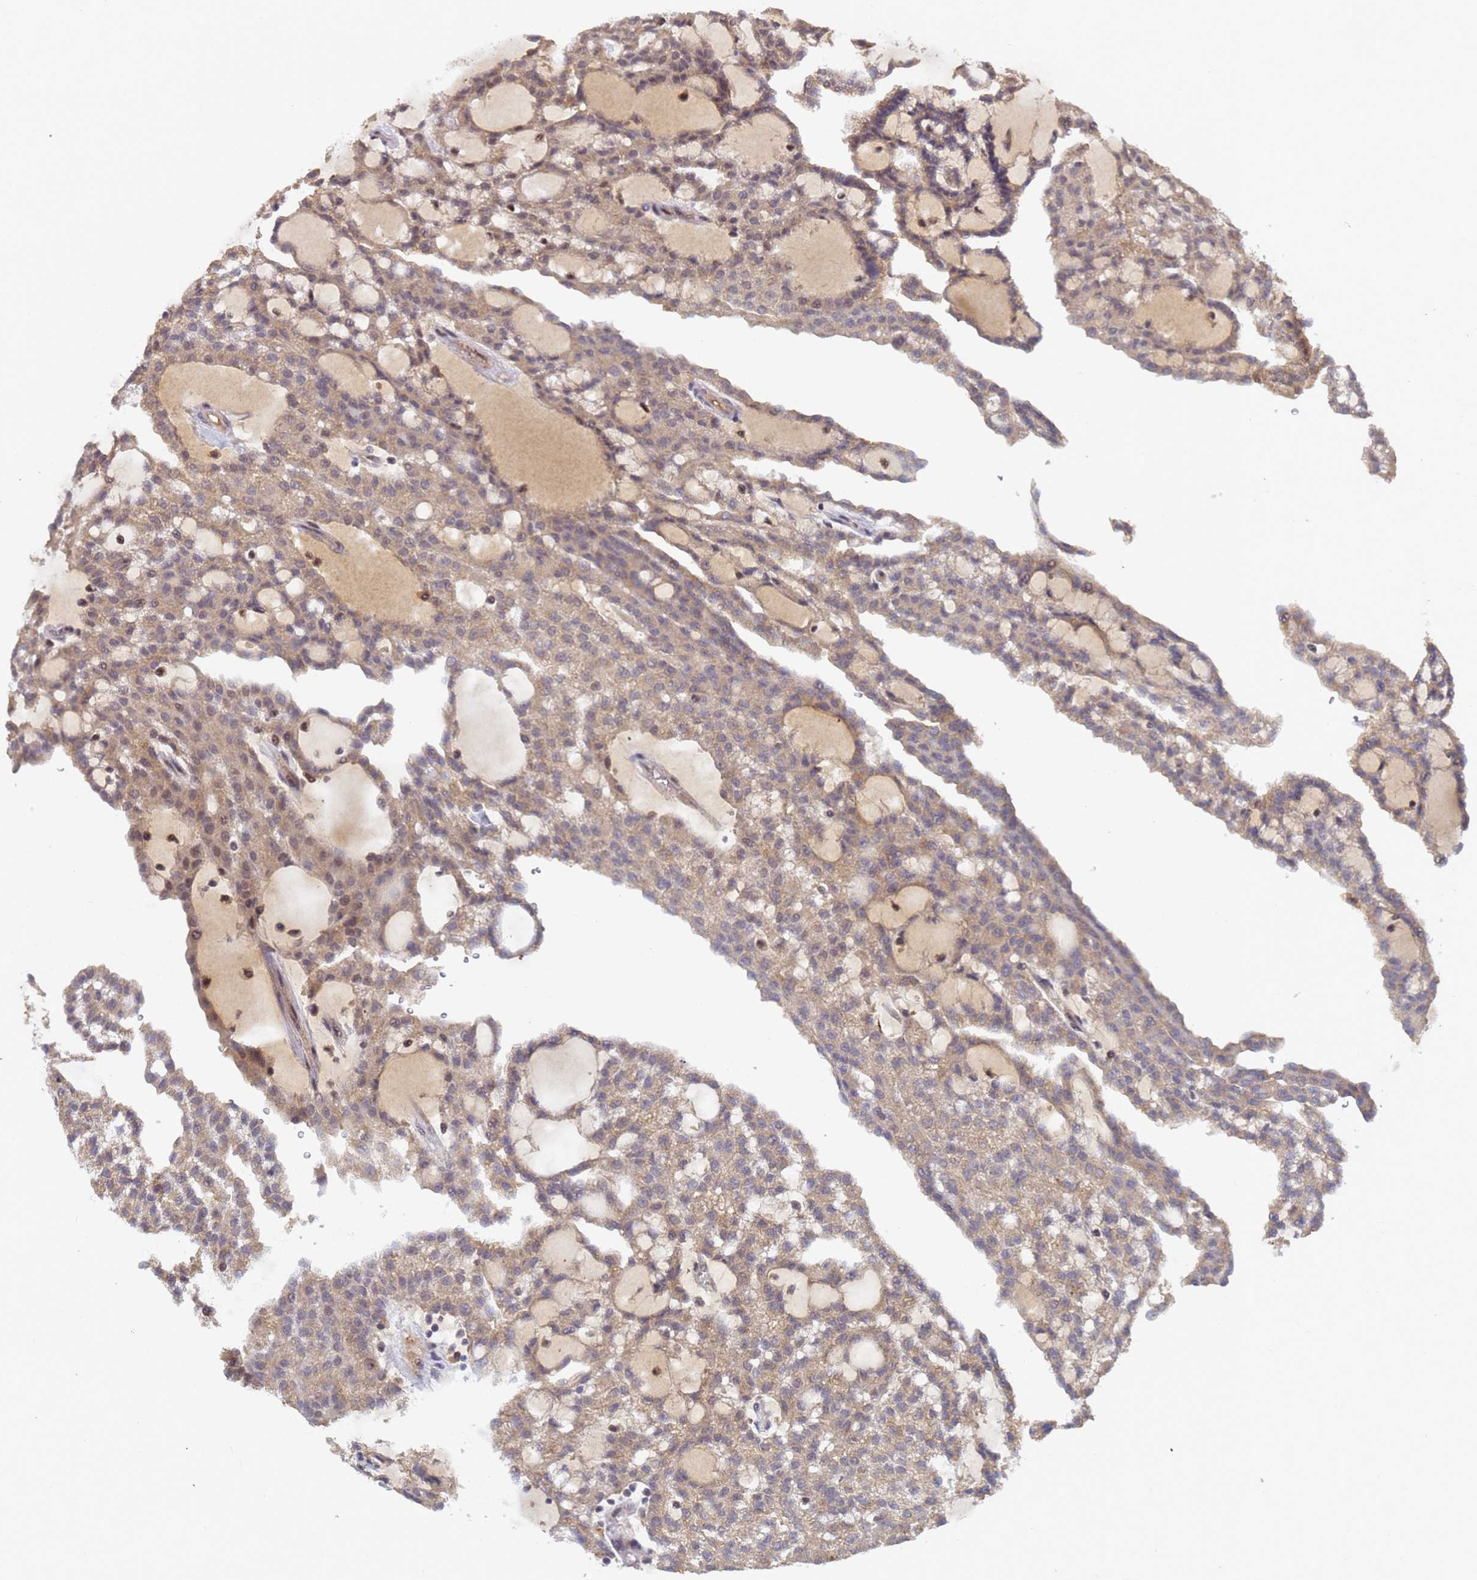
{"staining": {"intensity": "weak", "quantity": ">75%", "location": "cytoplasmic/membranous"}, "tissue": "renal cancer", "cell_type": "Tumor cells", "image_type": "cancer", "snomed": [{"axis": "morphology", "description": "Adenocarcinoma, NOS"}, {"axis": "topography", "description": "Kidney"}], "caption": "Immunohistochemistry staining of renal cancer (adenocarcinoma), which demonstrates low levels of weak cytoplasmic/membranous staining in about >75% of tumor cells indicating weak cytoplasmic/membranous protein positivity. The staining was performed using DAB (brown) for protein detection and nuclei were counterstained in hematoxylin (blue).", "gene": "SECISBP2", "patient": {"sex": "male", "age": 63}}